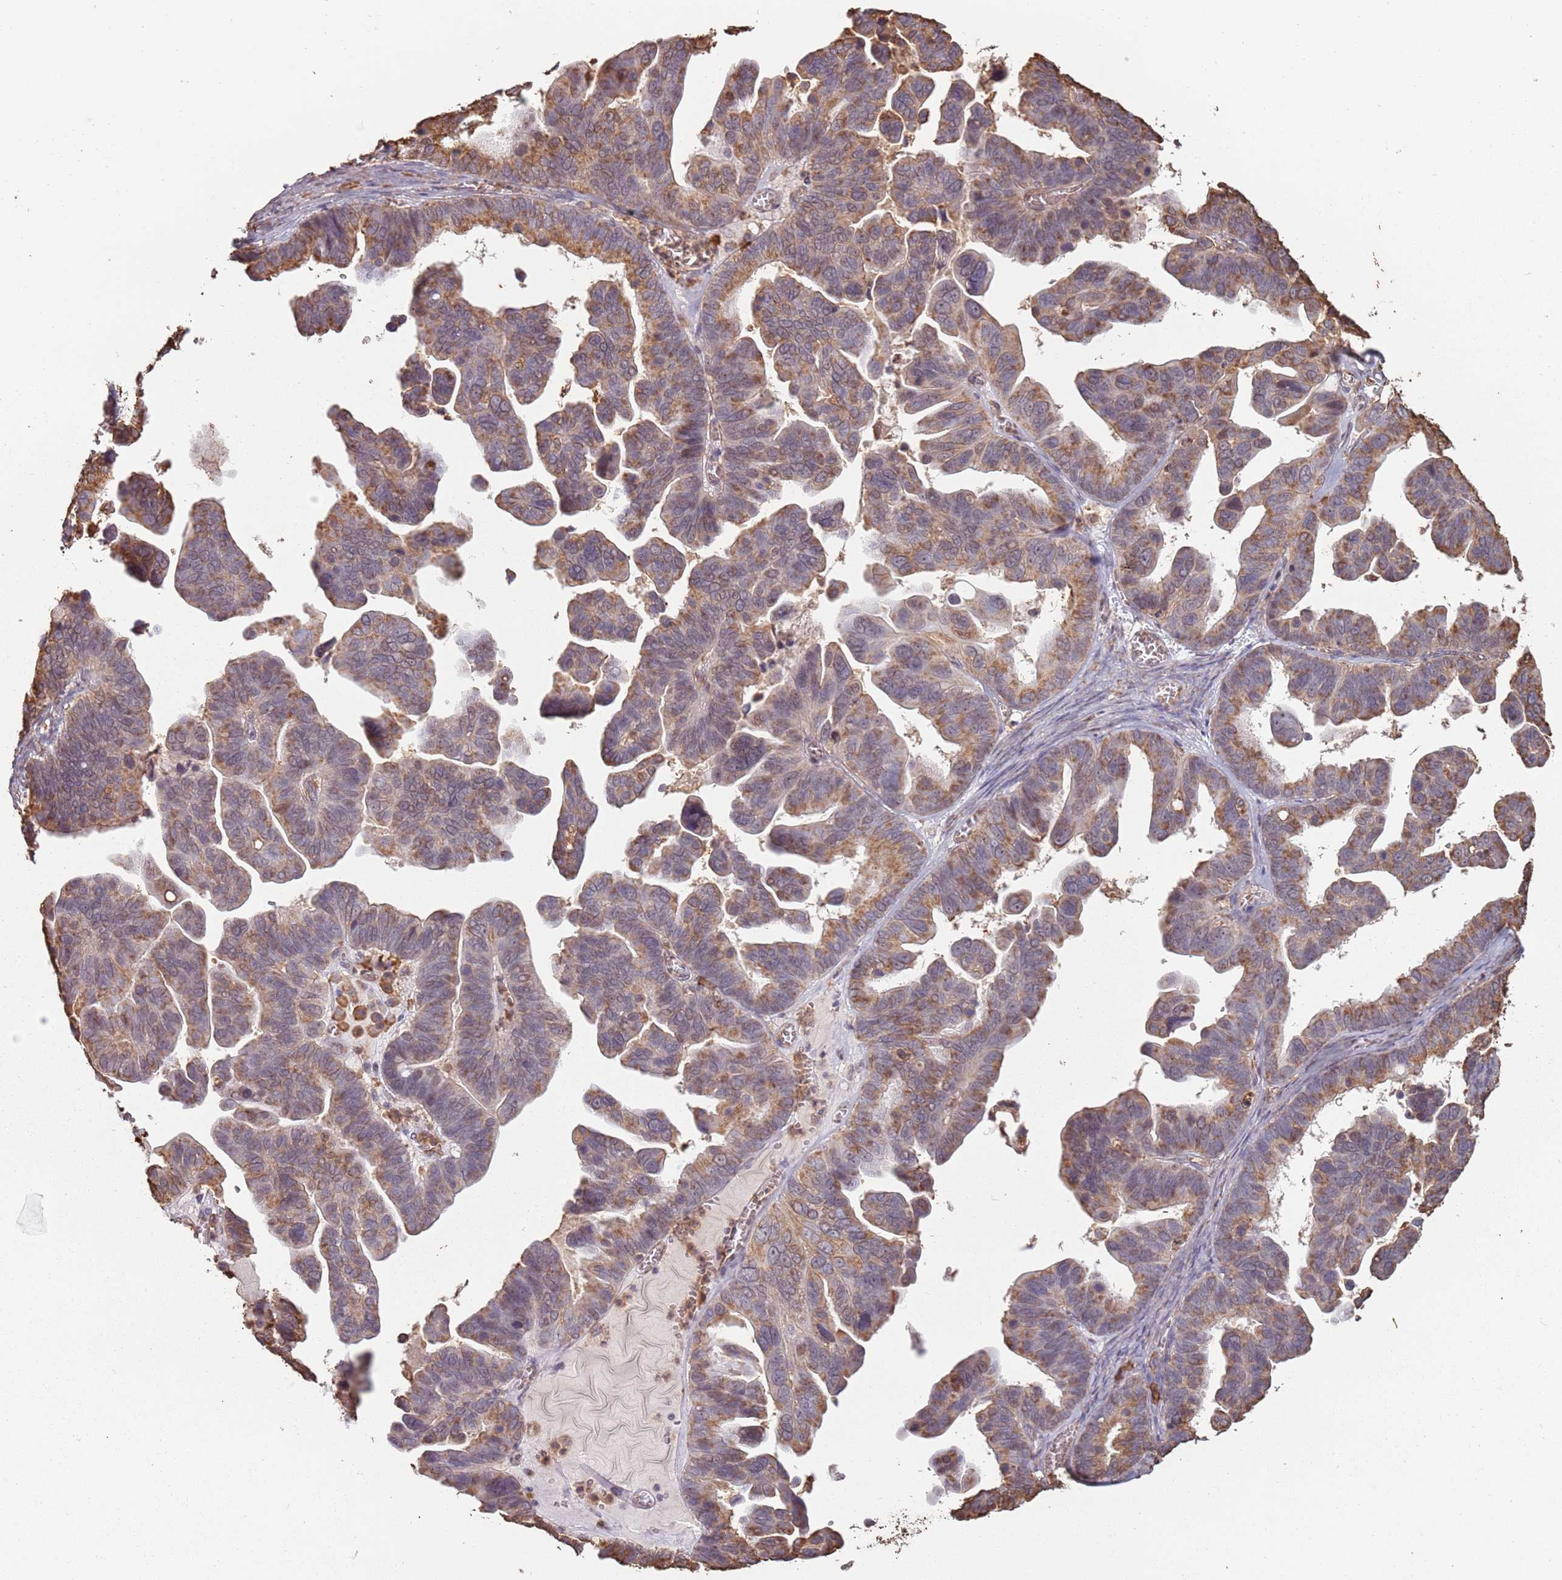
{"staining": {"intensity": "moderate", "quantity": "25%-75%", "location": "cytoplasmic/membranous,nuclear"}, "tissue": "ovarian cancer", "cell_type": "Tumor cells", "image_type": "cancer", "snomed": [{"axis": "morphology", "description": "Cystadenocarcinoma, serous, NOS"}, {"axis": "topography", "description": "Ovary"}], "caption": "Protein staining displays moderate cytoplasmic/membranous and nuclear expression in approximately 25%-75% of tumor cells in ovarian cancer.", "gene": "ATOSB", "patient": {"sex": "female", "age": 56}}